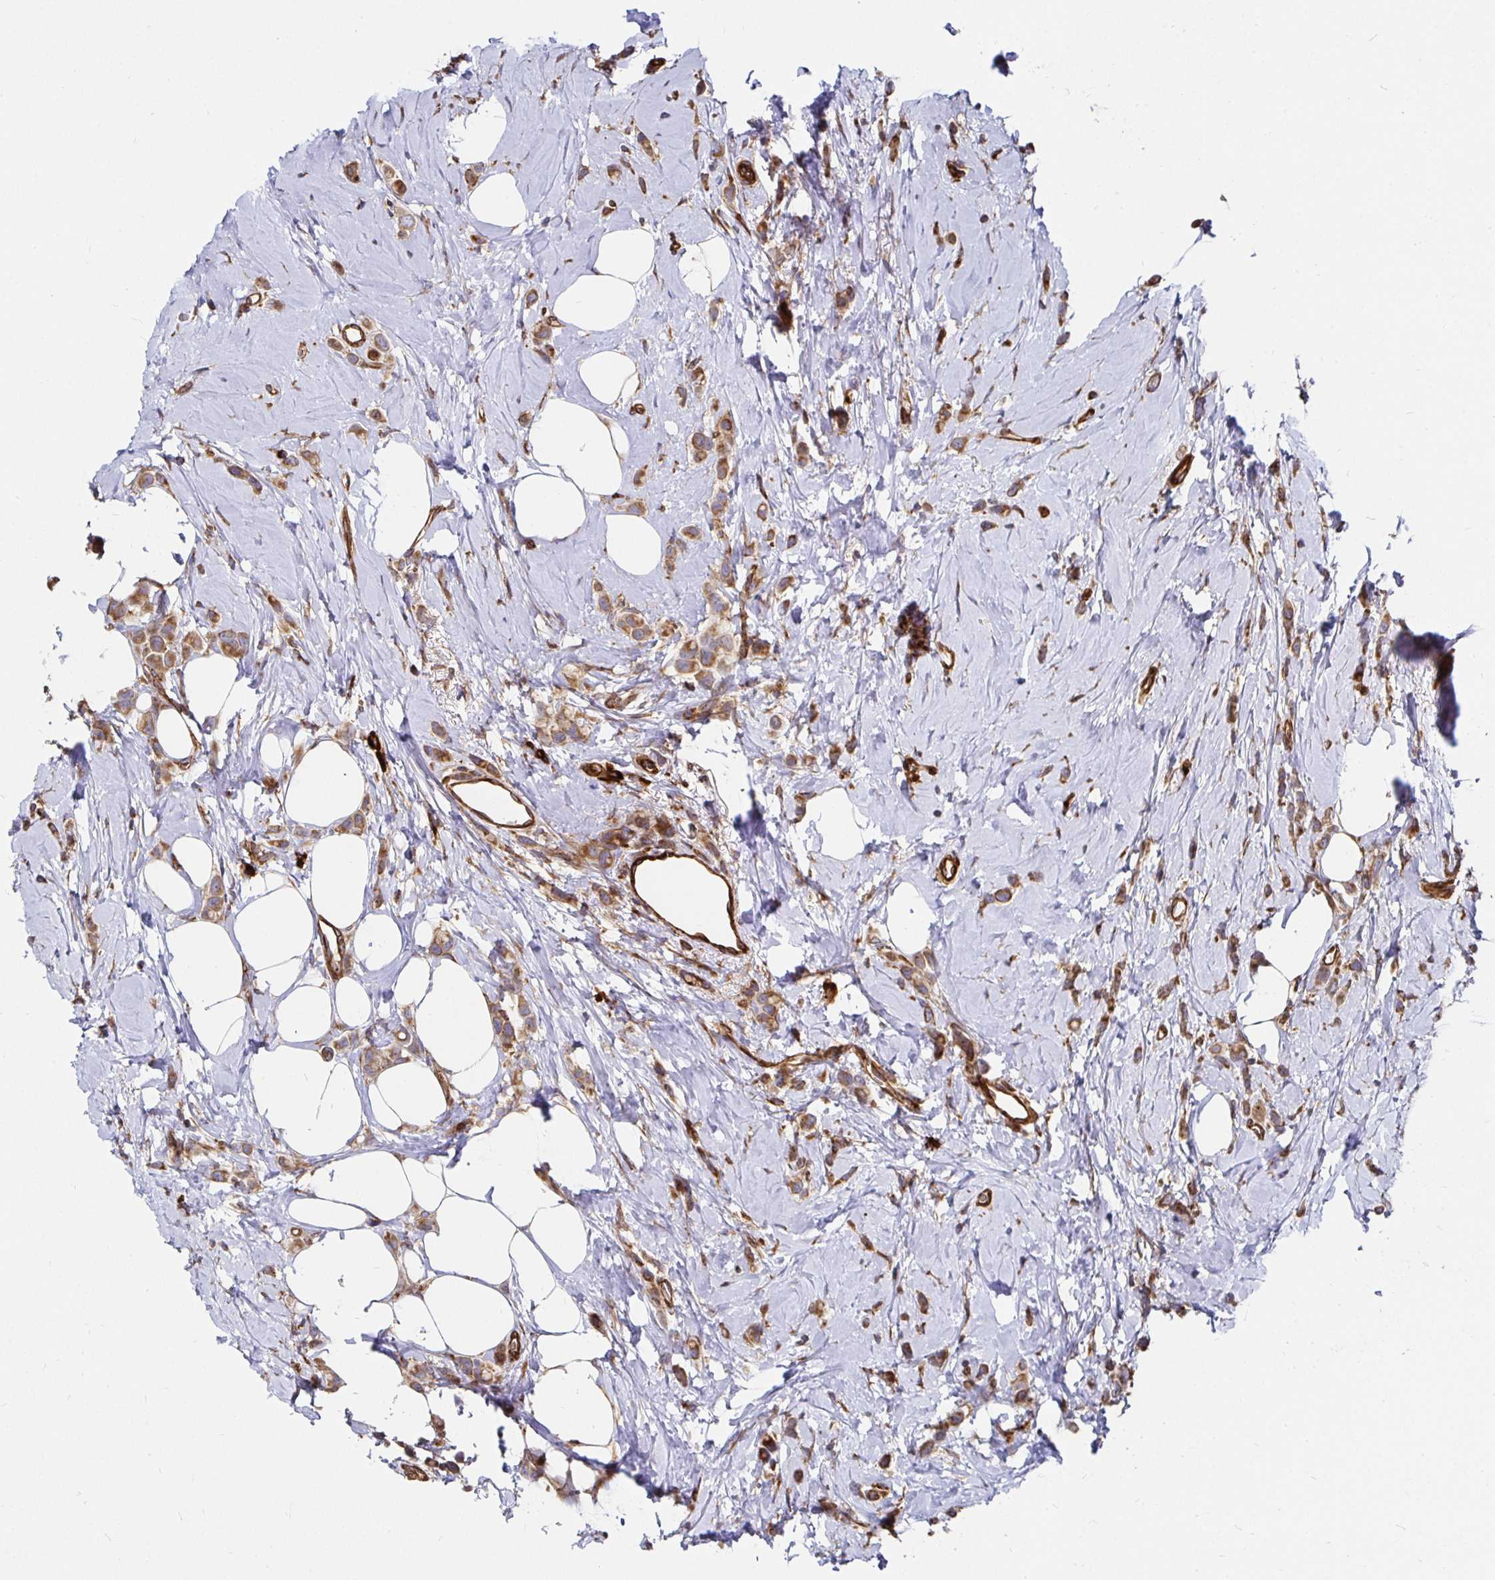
{"staining": {"intensity": "moderate", "quantity": ">75%", "location": "cytoplasmic/membranous"}, "tissue": "breast cancer", "cell_type": "Tumor cells", "image_type": "cancer", "snomed": [{"axis": "morphology", "description": "Lobular carcinoma"}, {"axis": "topography", "description": "Breast"}], "caption": "Human lobular carcinoma (breast) stained with a protein marker exhibits moderate staining in tumor cells.", "gene": "SMYD3", "patient": {"sex": "female", "age": 66}}